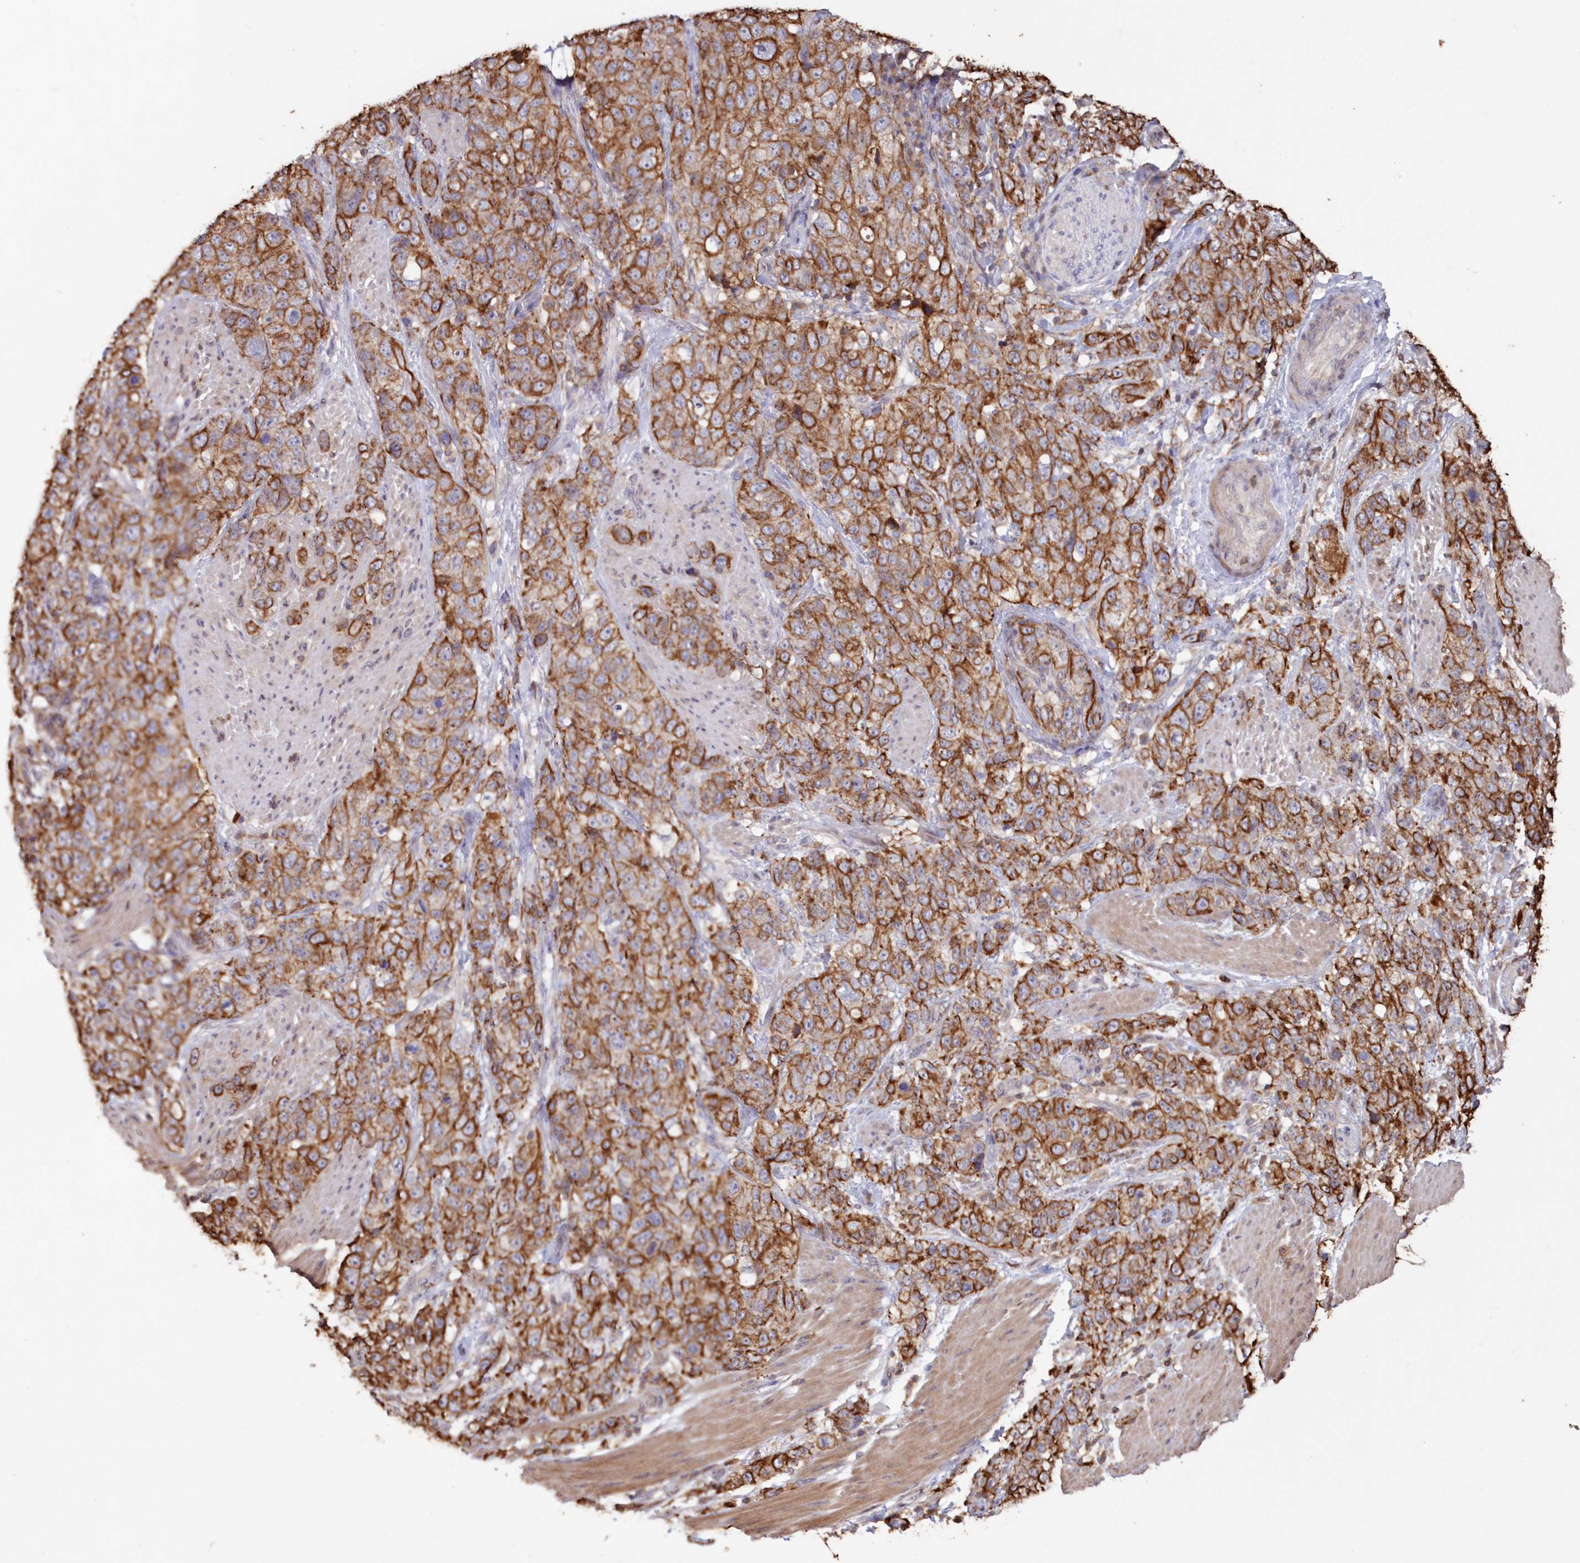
{"staining": {"intensity": "moderate", "quantity": ">75%", "location": "cytoplasmic/membranous"}, "tissue": "stomach cancer", "cell_type": "Tumor cells", "image_type": "cancer", "snomed": [{"axis": "morphology", "description": "Adenocarcinoma, NOS"}, {"axis": "topography", "description": "Stomach"}], "caption": "DAB immunohistochemical staining of human stomach cancer (adenocarcinoma) exhibits moderate cytoplasmic/membranous protein positivity in about >75% of tumor cells.", "gene": "SNED1", "patient": {"sex": "male", "age": 48}}